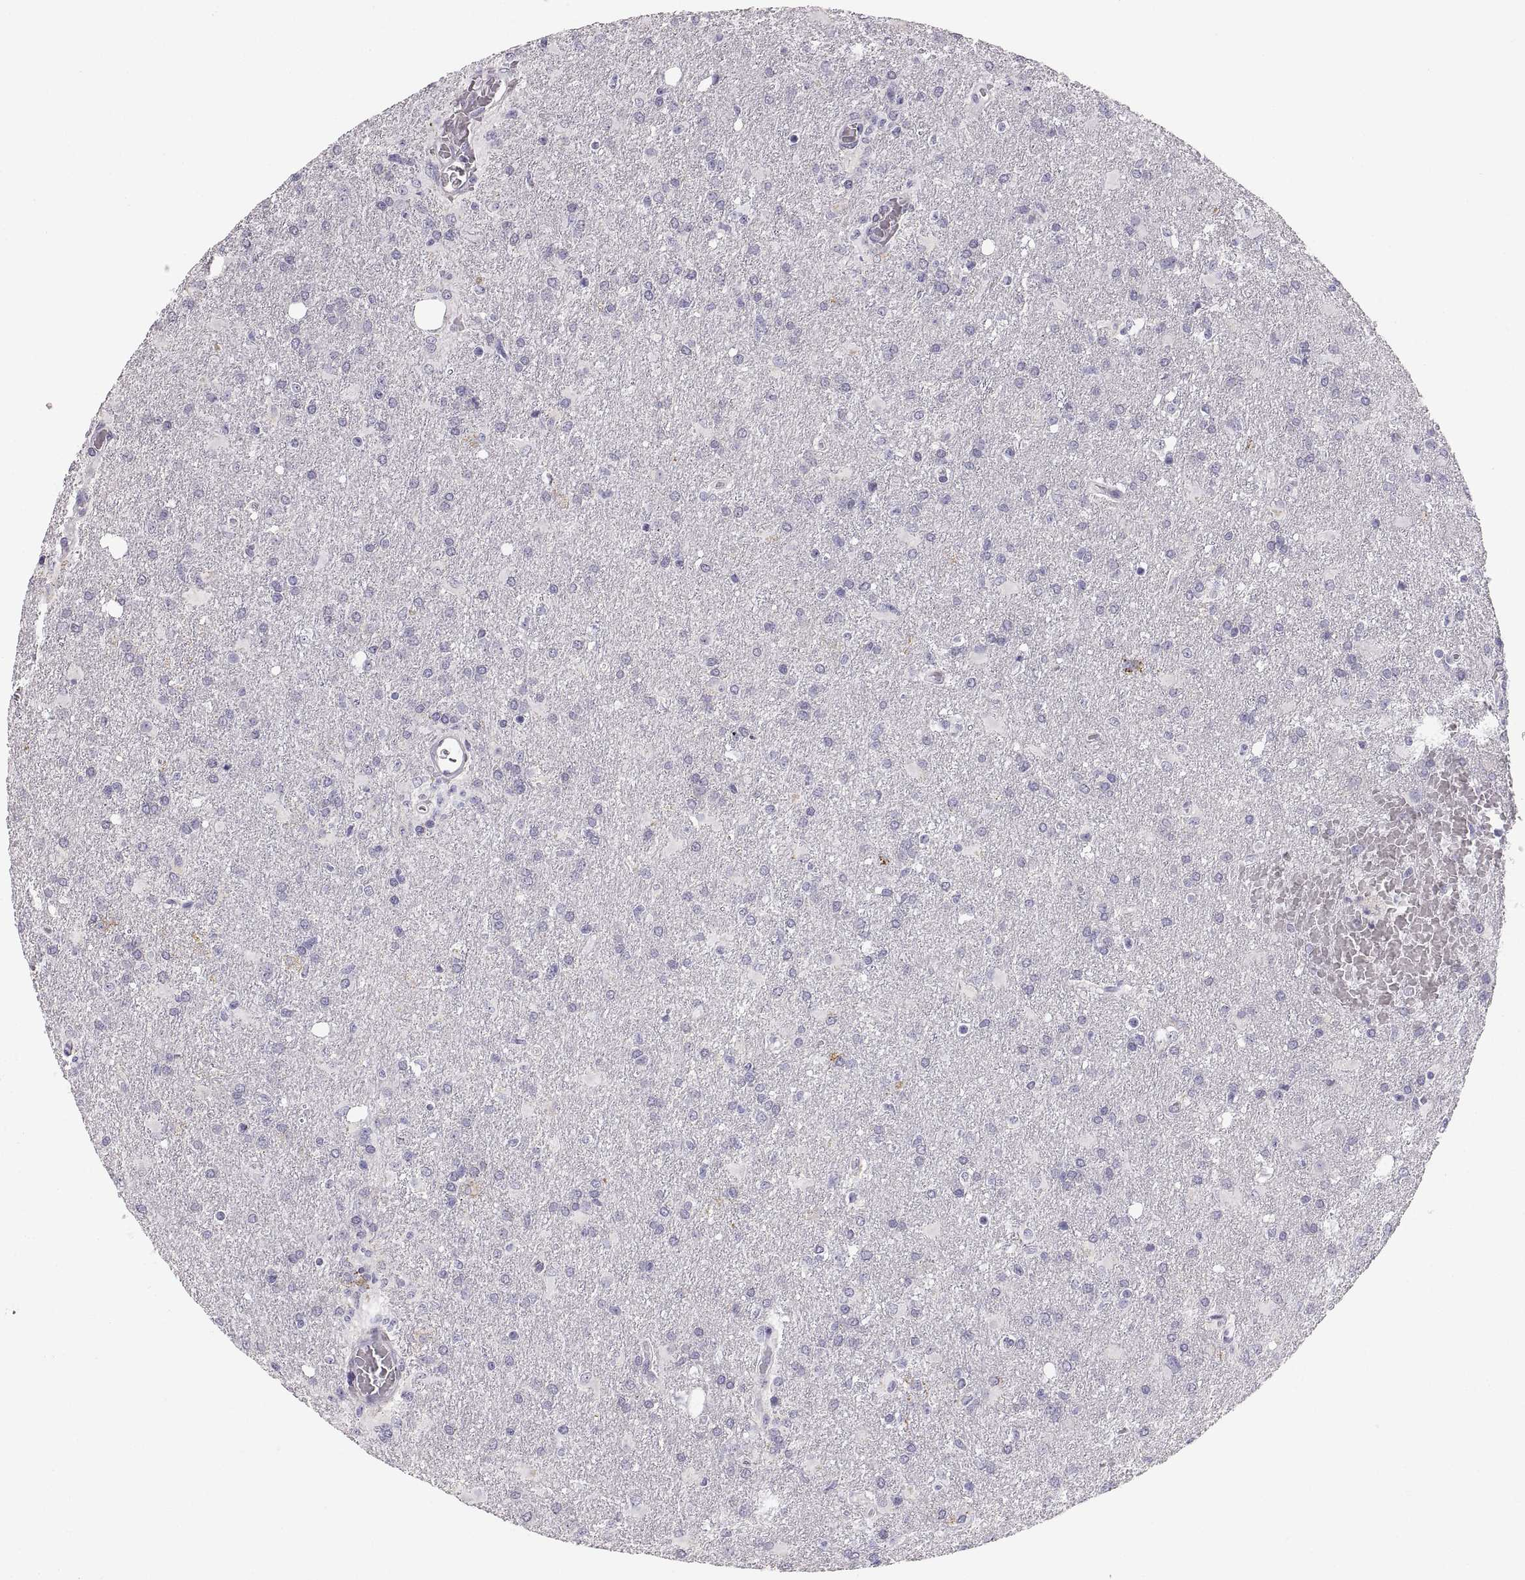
{"staining": {"intensity": "negative", "quantity": "none", "location": "none"}, "tissue": "glioma", "cell_type": "Tumor cells", "image_type": "cancer", "snomed": [{"axis": "morphology", "description": "Glioma, malignant, High grade"}, {"axis": "topography", "description": "Brain"}], "caption": "Malignant high-grade glioma was stained to show a protein in brown. There is no significant expression in tumor cells. The staining is performed using DAB (3,3'-diaminobenzidine) brown chromogen with nuclei counter-stained in using hematoxylin.", "gene": "COL9A3", "patient": {"sex": "male", "age": 68}}